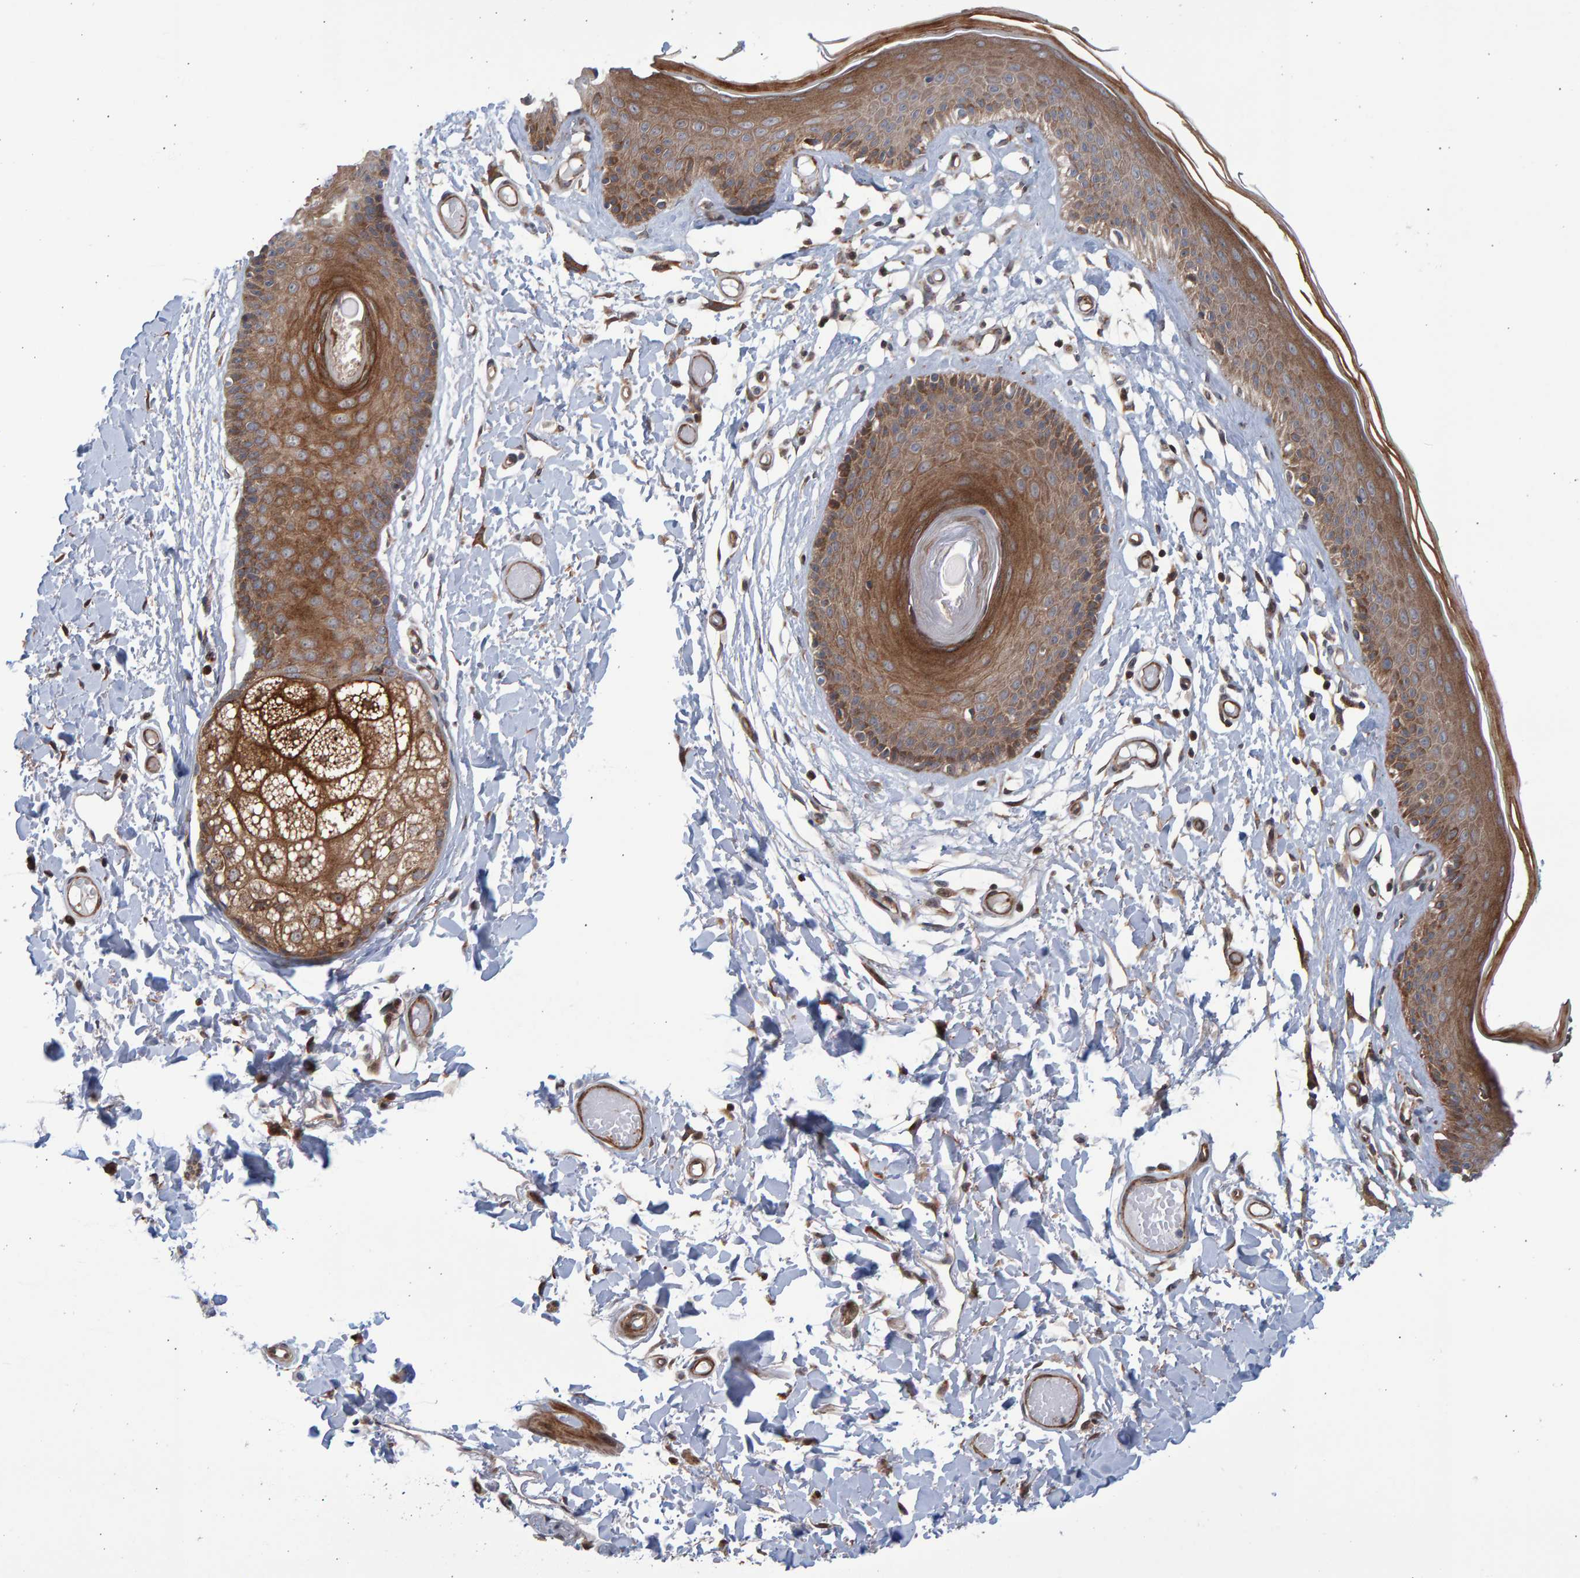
{"staining": {"intensity": "moderate", "quantity": ">75%", "location": "cytoplasmic/membranous"}, "tissue": "skin", "cell_type": "Epidermal cells", "image_type": "normal", "snomed": [{"axis": "morphology", "description": "Normal tissue, NOS"}, {"axis": "topography", "description": "Vulva"}], "caption": "Immunohistochemistry (IHC) (DAB (3,3'-diaminobenzidine)) staining of normal skin demonstrates moderate cytoplasmic/membranous protein staining in approximately >75% of epidermal cells.", "gene": "LRBA", "patient": {"sex": "female", "age": 73}}